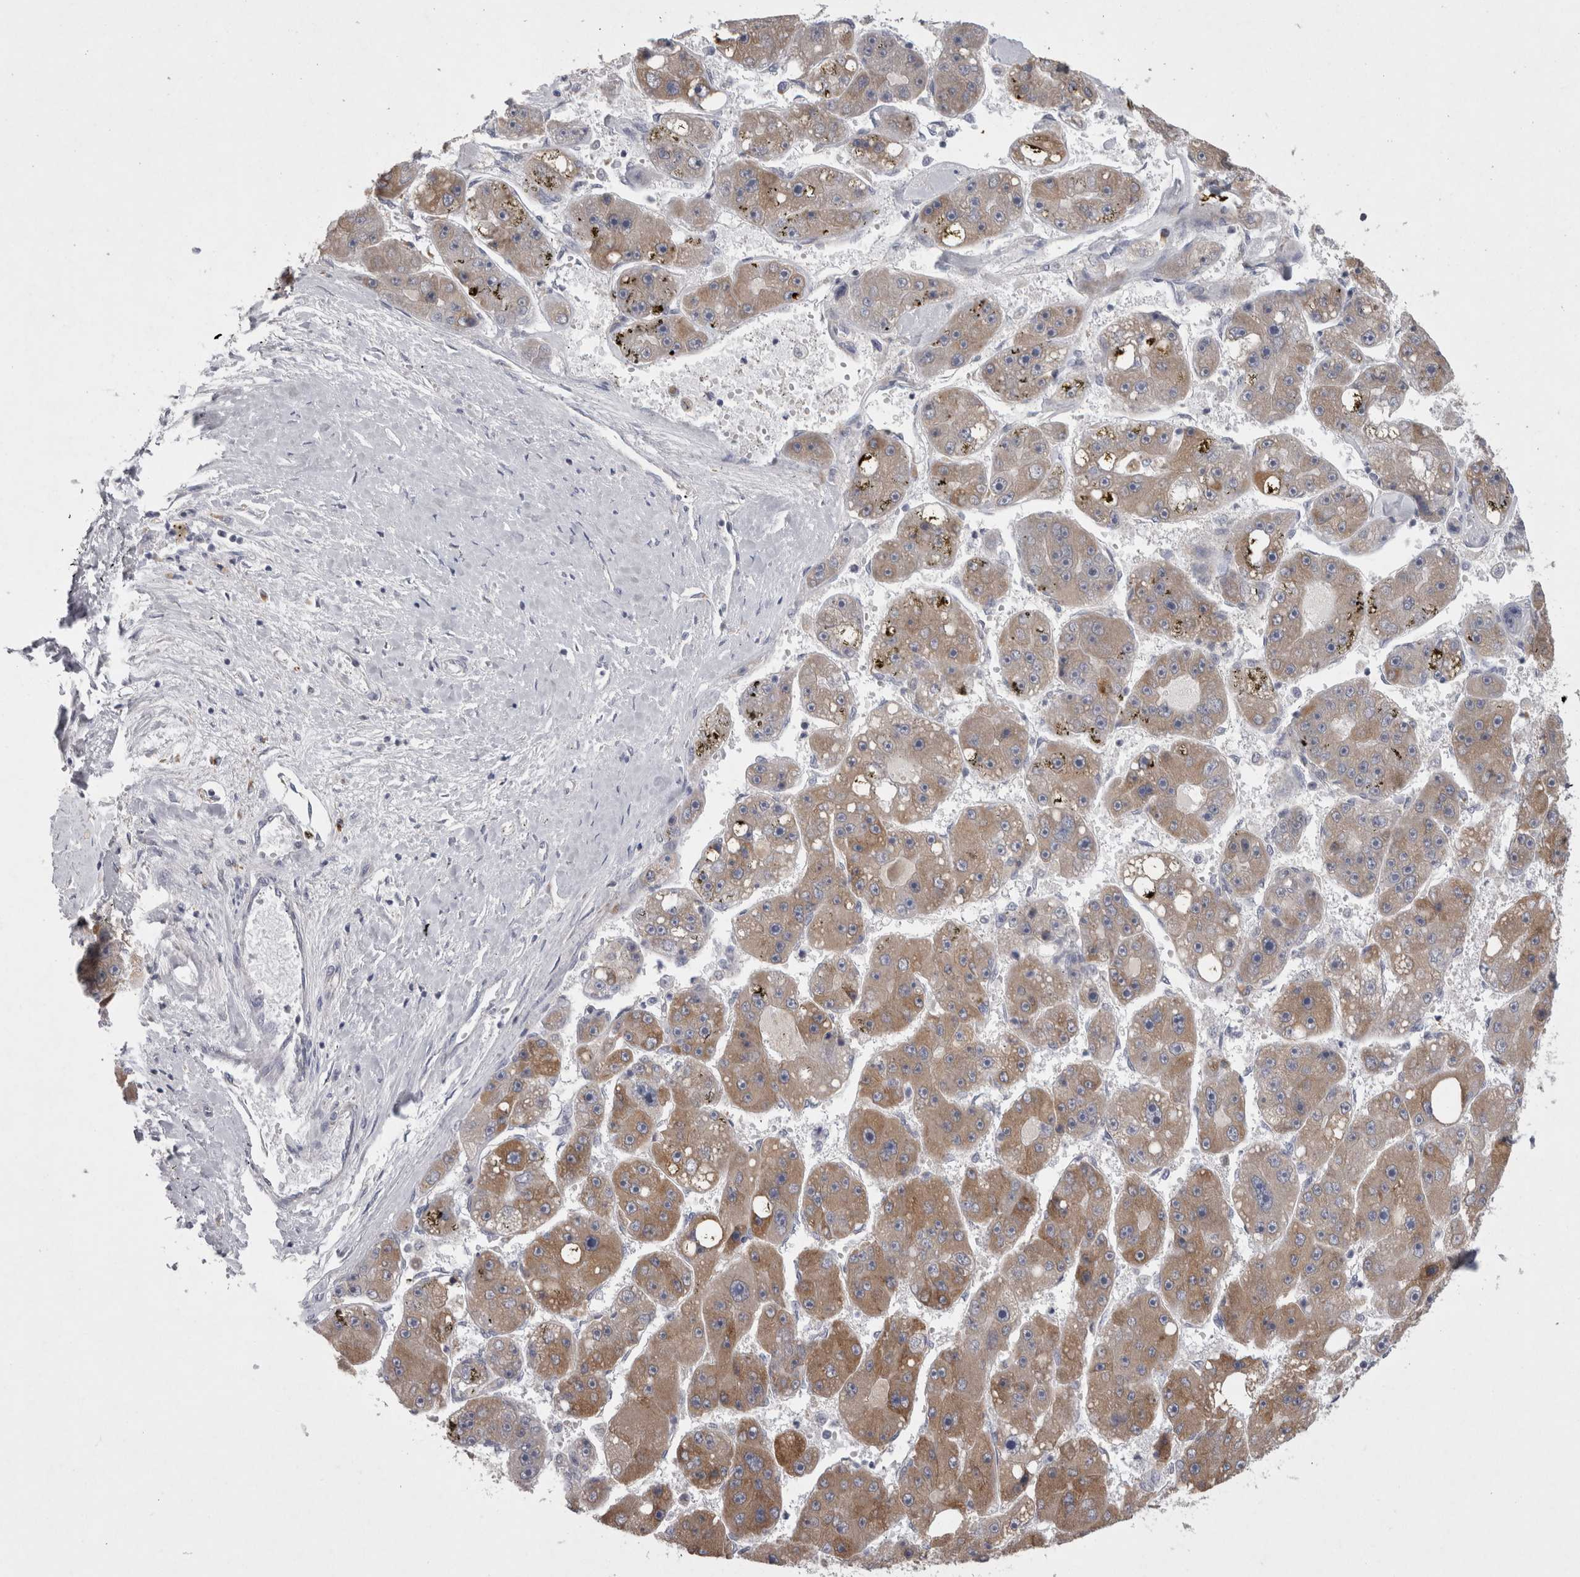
{"staining": {"intensity": "moderate", "quantity": ">75%", "location": "cytoplasmic/membranous"}, "tissue": "liver cancer", "cell_type": "Tumor cells", "image_type": "cancer", "snomed": [{"axis": "morphology", "description": "Carcinoma, Hepatocellular, NOS"}, {"axis": "topography", "description": "Liver"}], "caption": "This is an image of immunohistochemistry (IHC) staining of hepatocellular carcinoma (liver), which shows moderate staining in the cytoplasmic/membranous of tumor cells.", "gene": "LRRC40", "patient": {"sex": "female", "age": 61}}